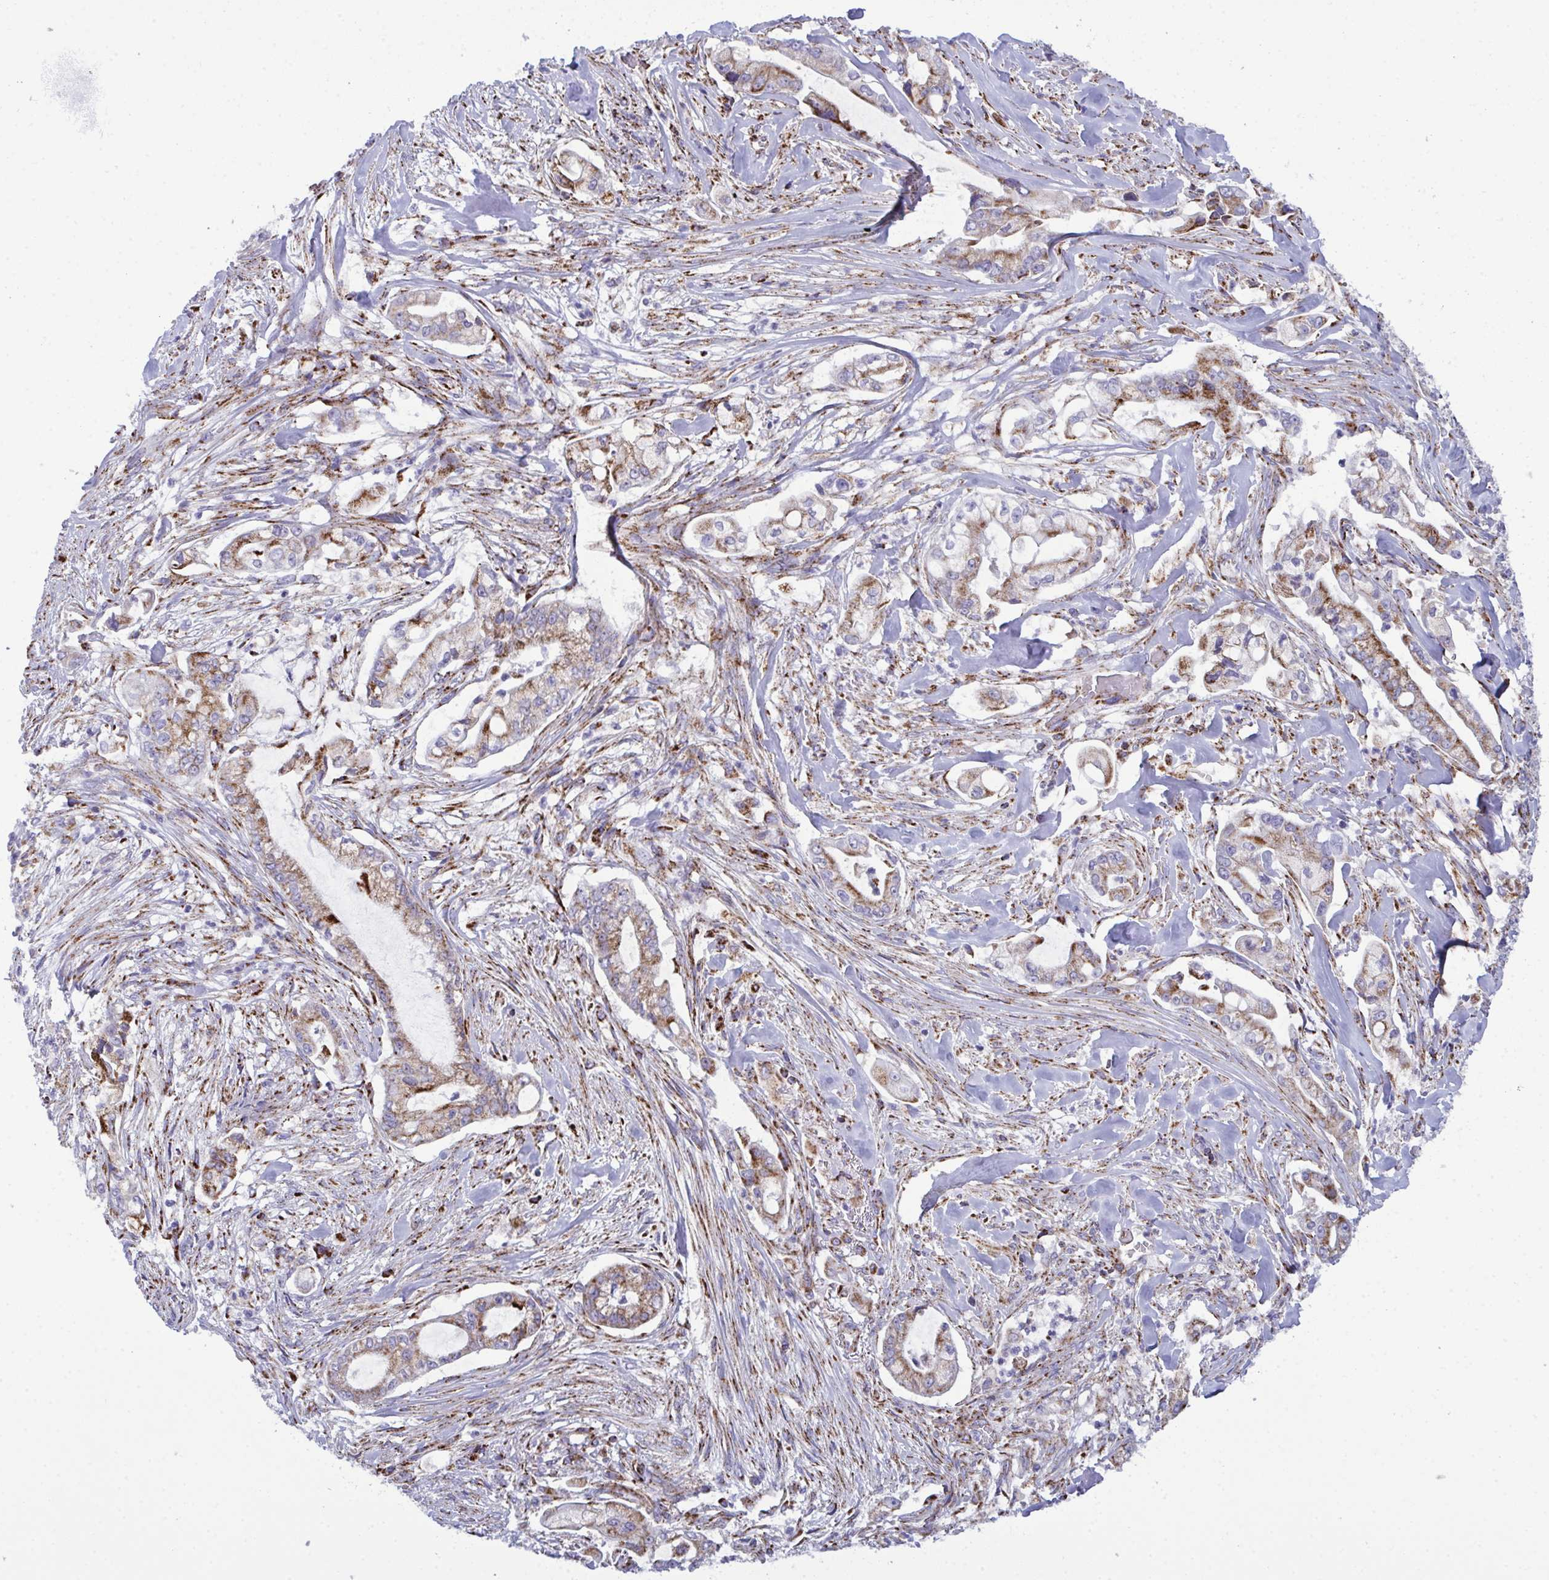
{"staining": {"intensity": "moderate", "quantity": ">75%", "location": "cytoplasmic/membranous"}, "tissue": "pancreatic cancer", "cell_type": "Tumor cells", "image_type": "cancer", "snomed": [{"axis": "morphology", "description": "Adenocarcinoma, NOS"}, {"axis": "topography", "description": "Pancreas"}], "caption": "Brown immunohistochemical staining in adenocarcinoma (pancreatic) exhibits moderate cytoplasmic/membranous positivity in approximately >75% of tumor cells.", "gene": "CSDE1", "patient": {"sex": "female", "age": 69}}